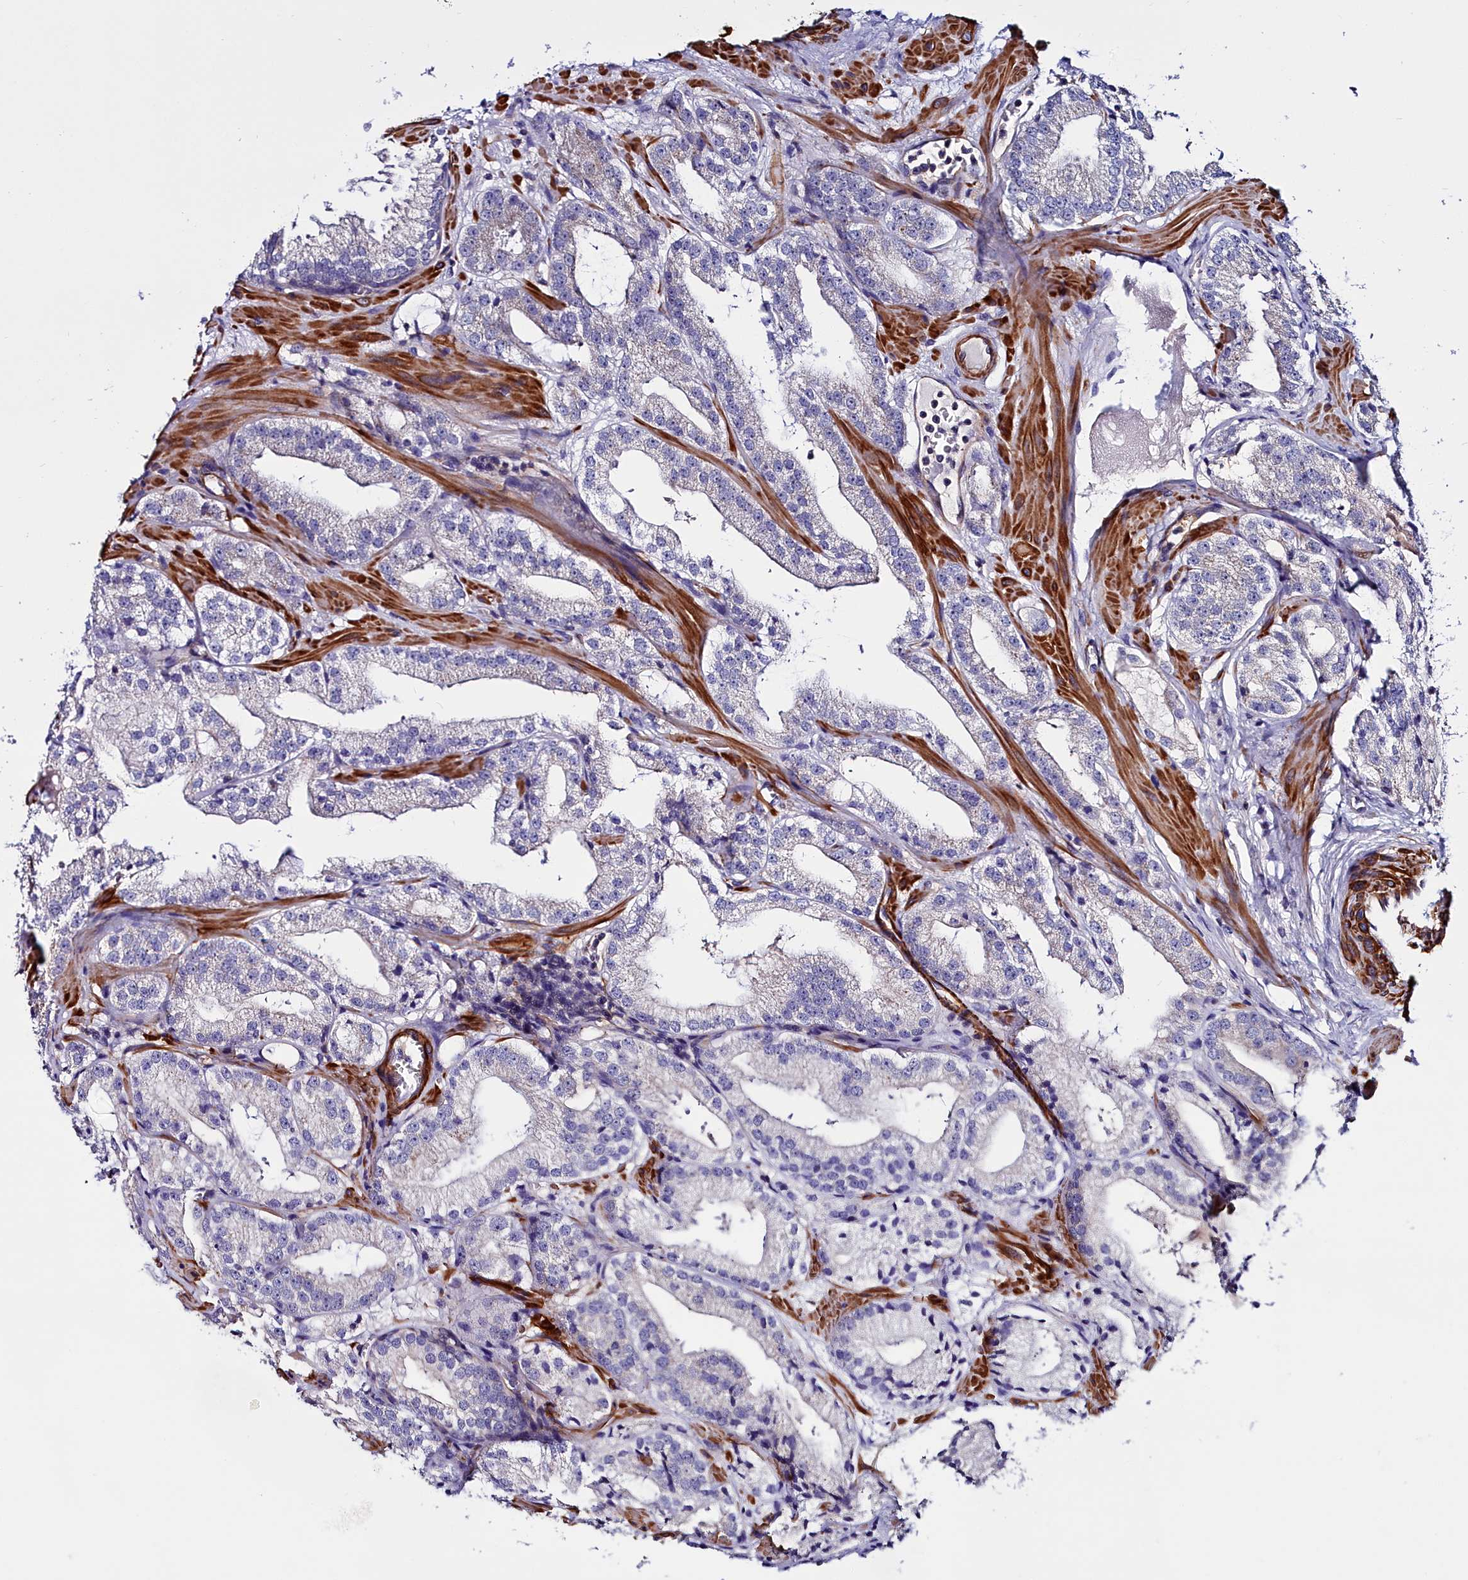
{"staining": {"intensity": "negative", "quantity": "none", "location": "none"}, "tissue": "prostate cancer", "cell_type": "Tumor cells", "image_type": "cancer", "snomed": [{"axis": "morphology", "description": "Adenocarcinoma, Low grade"}, {"axis": "topography", "description": "Prostate"}], "caption": "DAB immunohistochemical staining of human low-grade adenocarcinoma (prostate) displays no significant positivity in tumor cells.", "gene": "FADS3", "patient": {"sex": "male", "age": 60}}